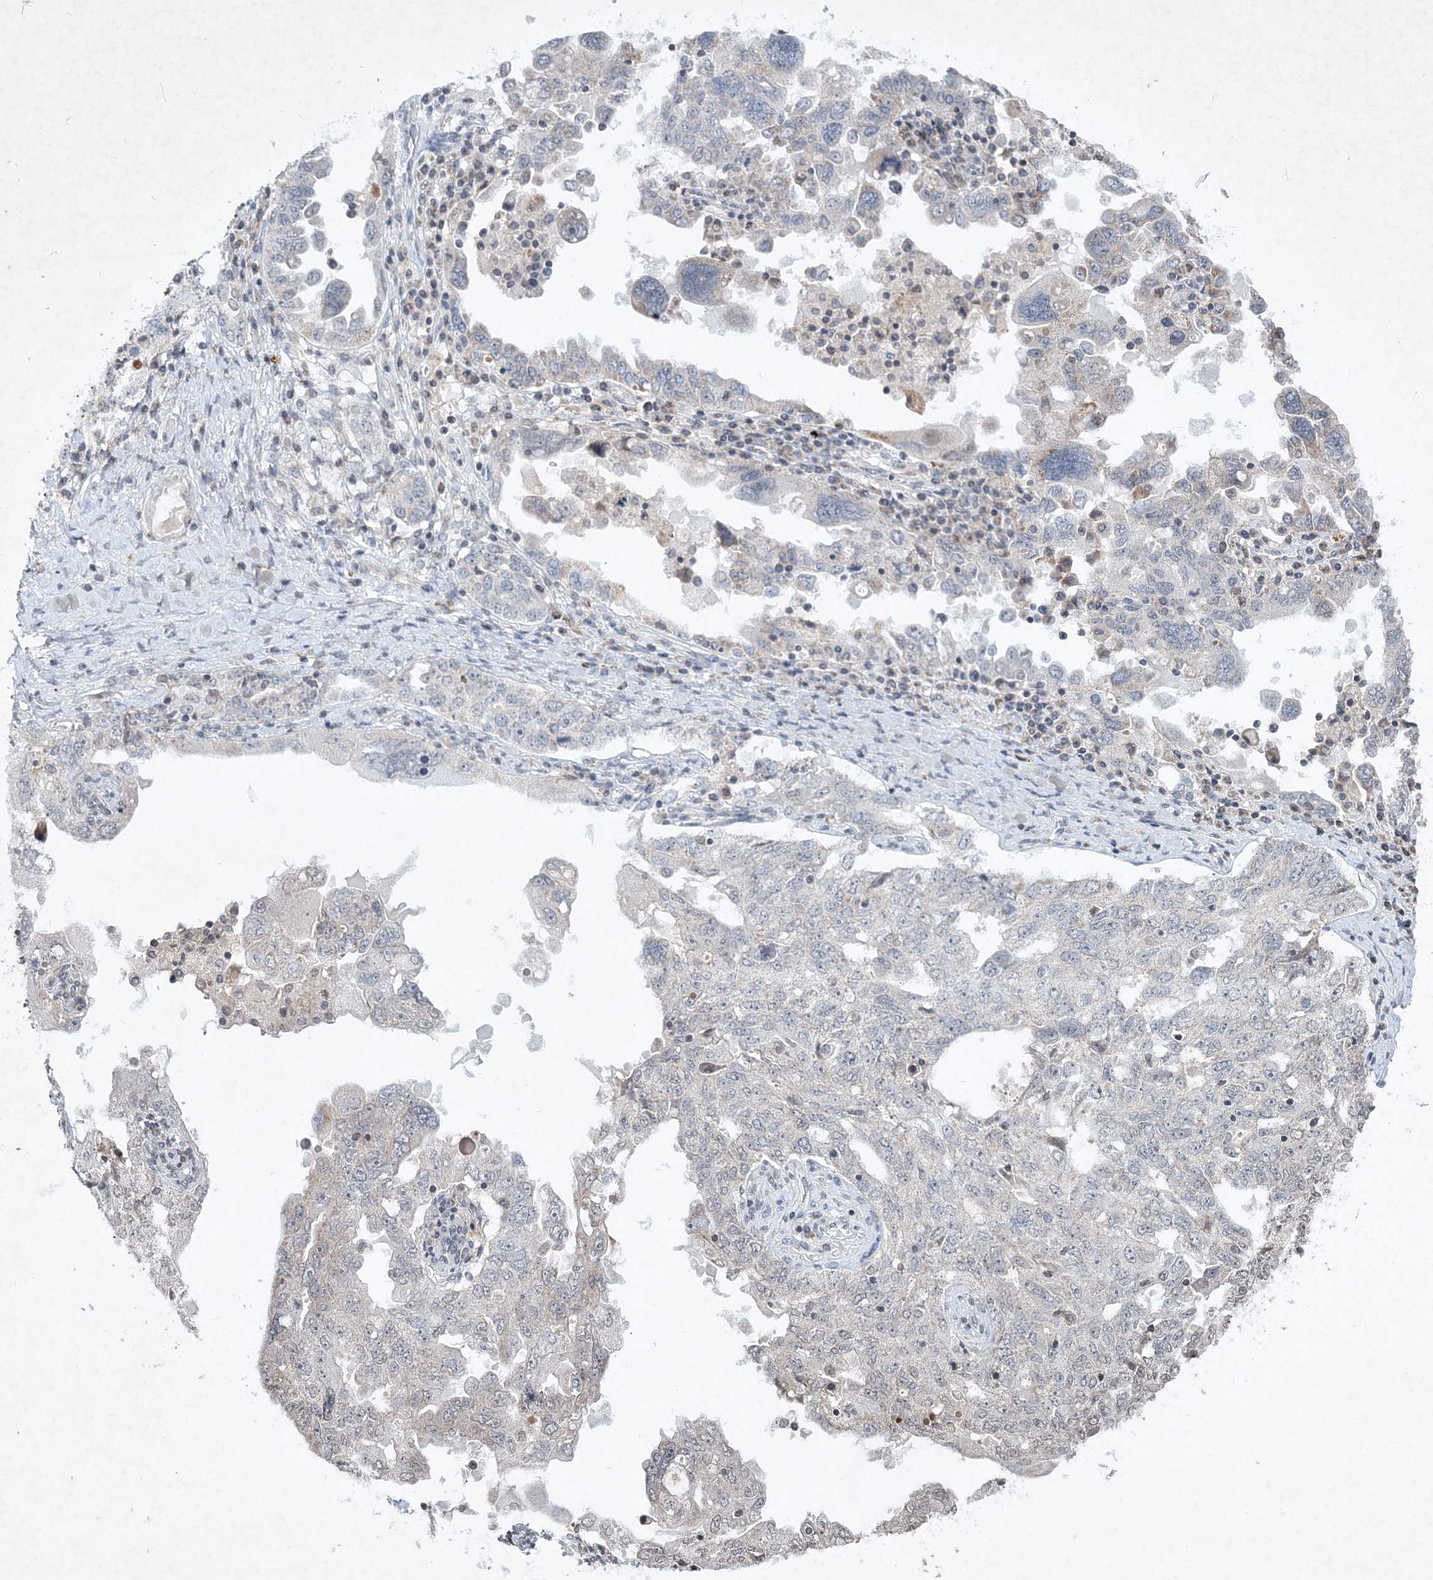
{"staining": {"intensity": "weak", "quantity": "<25%", "location": "nuclear"}, "tissue": "ovarian cancer", "cell_type": "Tumor cells", "image_type": "cancer", "snomed": [{"axis": "morphology", "description": "Carcinoma, endometroid"}, {"axis": "topography", "description": "Ovary"}], "caption": "The immunohistochemistry (IHC) image has no significant positivity in tumor cells of ovarian cancer (endometroid carcinoma) tissue.", "gene": "SOWAHB", "patient": {"sex": "female", "age": 62}}